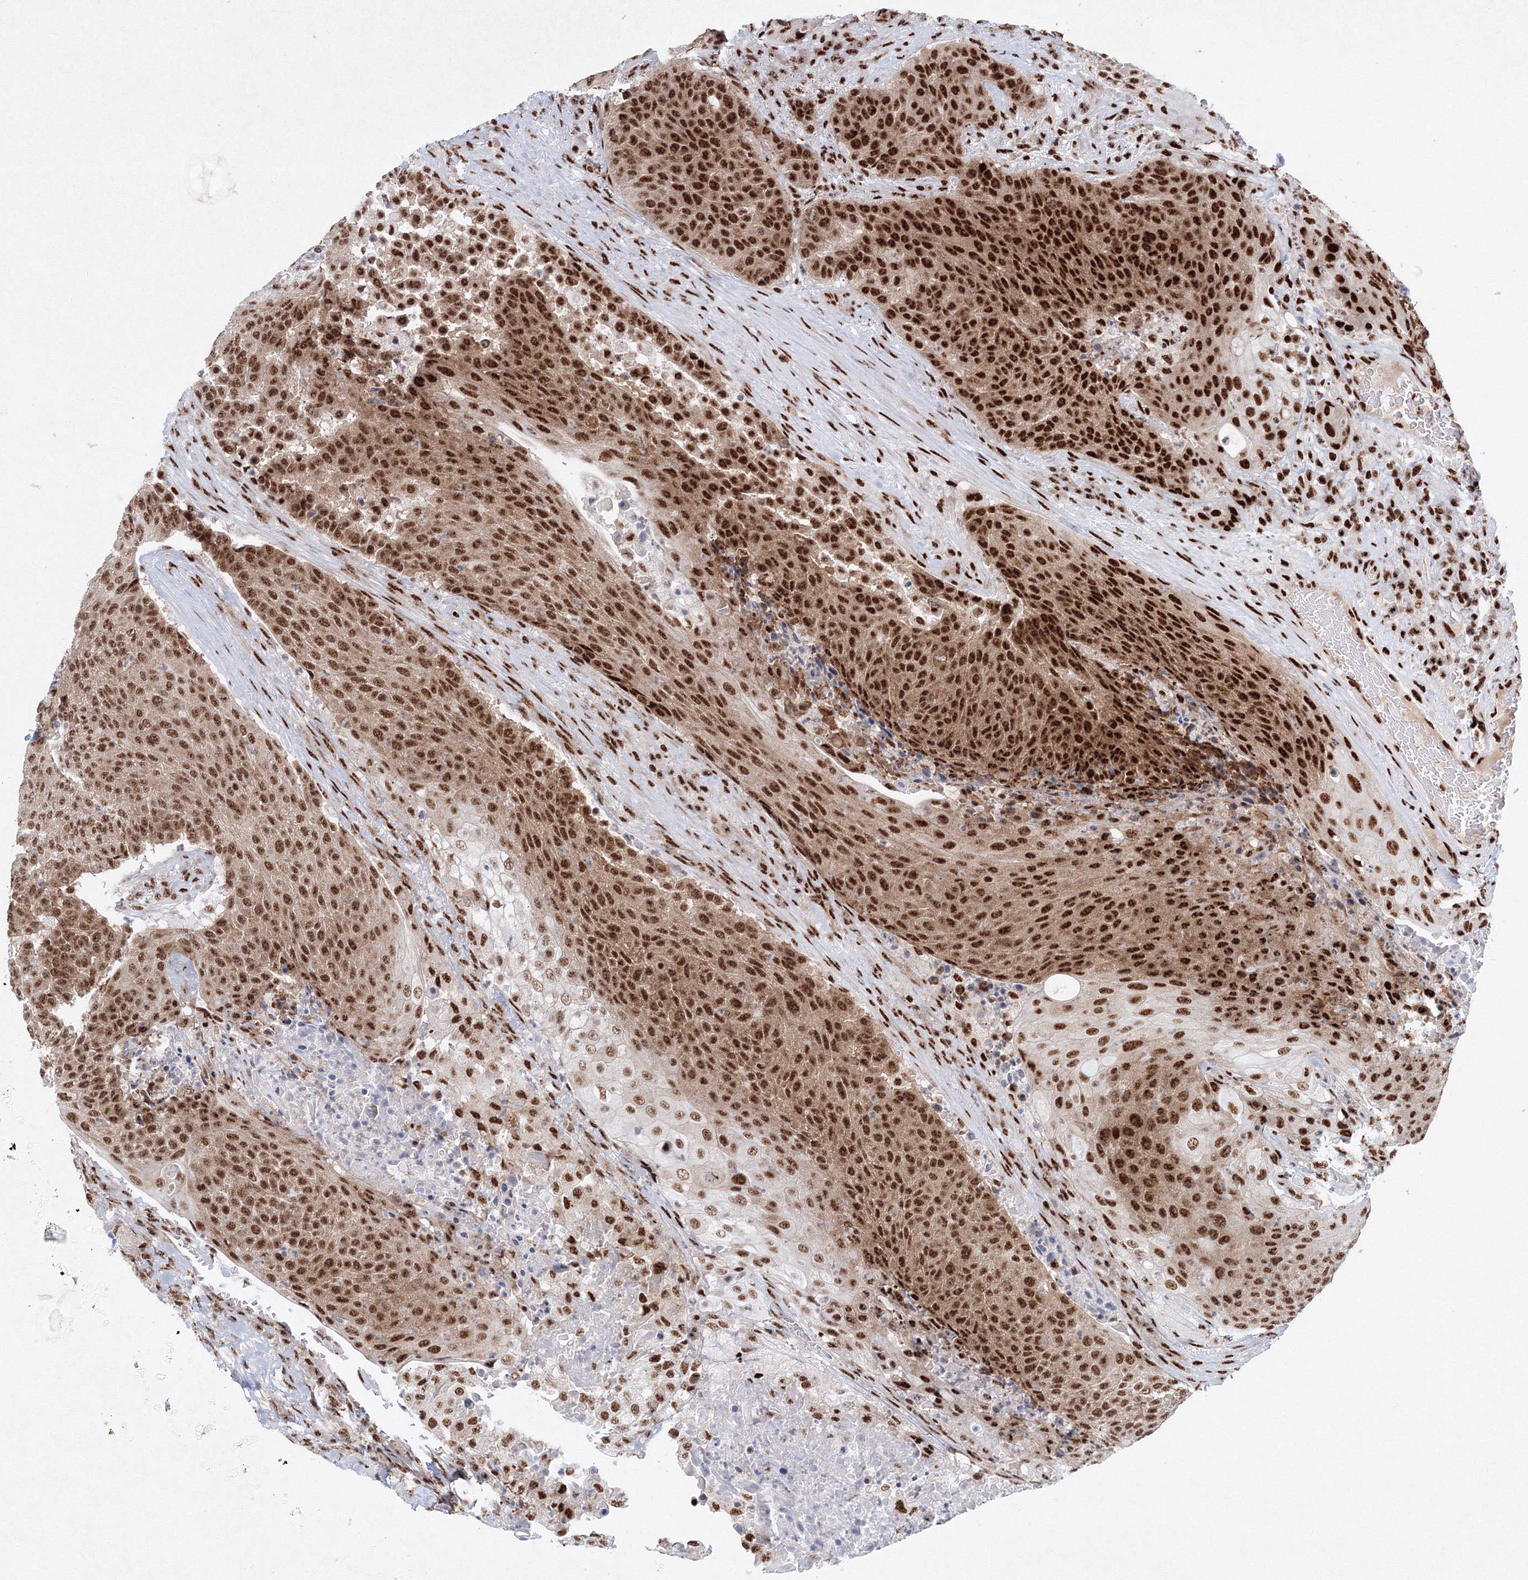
{"staining": {"intensity": "moderate", "quantity": ">75%", "location": "cytoplasmic/membranous,nuclear"}, "tissue": "urothelial cancer", "cell_type": "Tumor cells", "image_type": "cancer", "snomed": [{"axis": "morphology", "description": "Urothelial carcinoma, High grade"}, {"axis": "topography", "description": "Urinary bladder"}], "caption": "This histopathology image demonstrates IHC staining of high-grade urothelial carcinoma, with medium moderate cytoplasmic/membranous and nuclear staining in approximately >75% of tumor cells.", "gene": "SNRPC", "patient": {"sex": "female", "age": 63}}